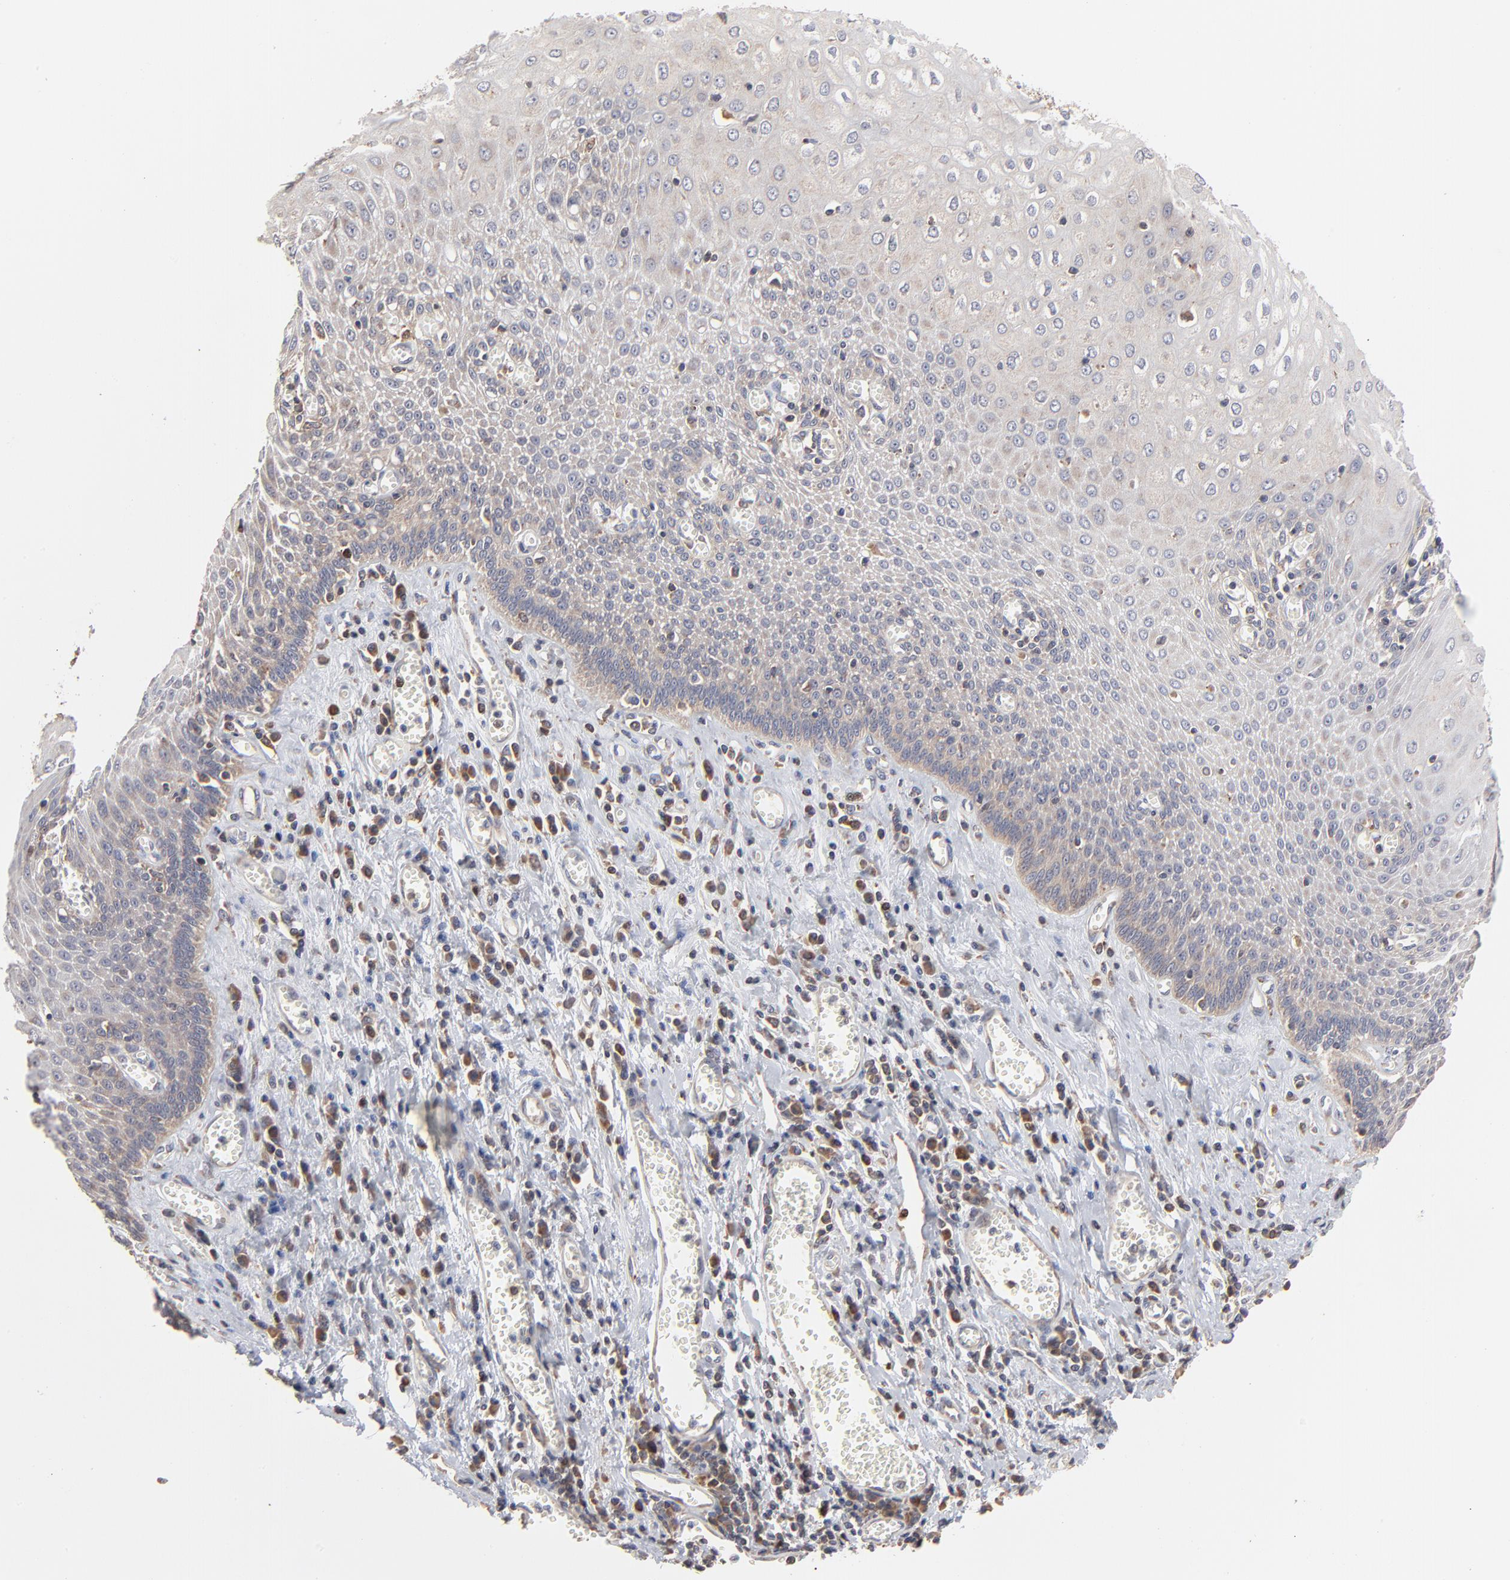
{"staining": {"intensity": "weak", "quantity": "25%-75%", "location": "cytoplasmic/membranous"}, "tissue": "esophagus", "cell_type": "Squamous epithelial cells", "image_type": "normal", "snomed": [{"axis": "morphology", "description": "Normal tissue, NOS"}, {"axis": "morphology", "description": "Squamous cell carcinoma, NOS"}, {"axis": "topography", "description": "Esophagus"}], "caption": "DAB (3,3'-diaminobenzidine) immunohistochemical staining of benign human esophagus shows weak cytoplasmic/membranous protein staining in about 25%-75% of squamous epithelial cells.", "gene": "RNF213", "patient": {"sex": "male", "age": 65}}